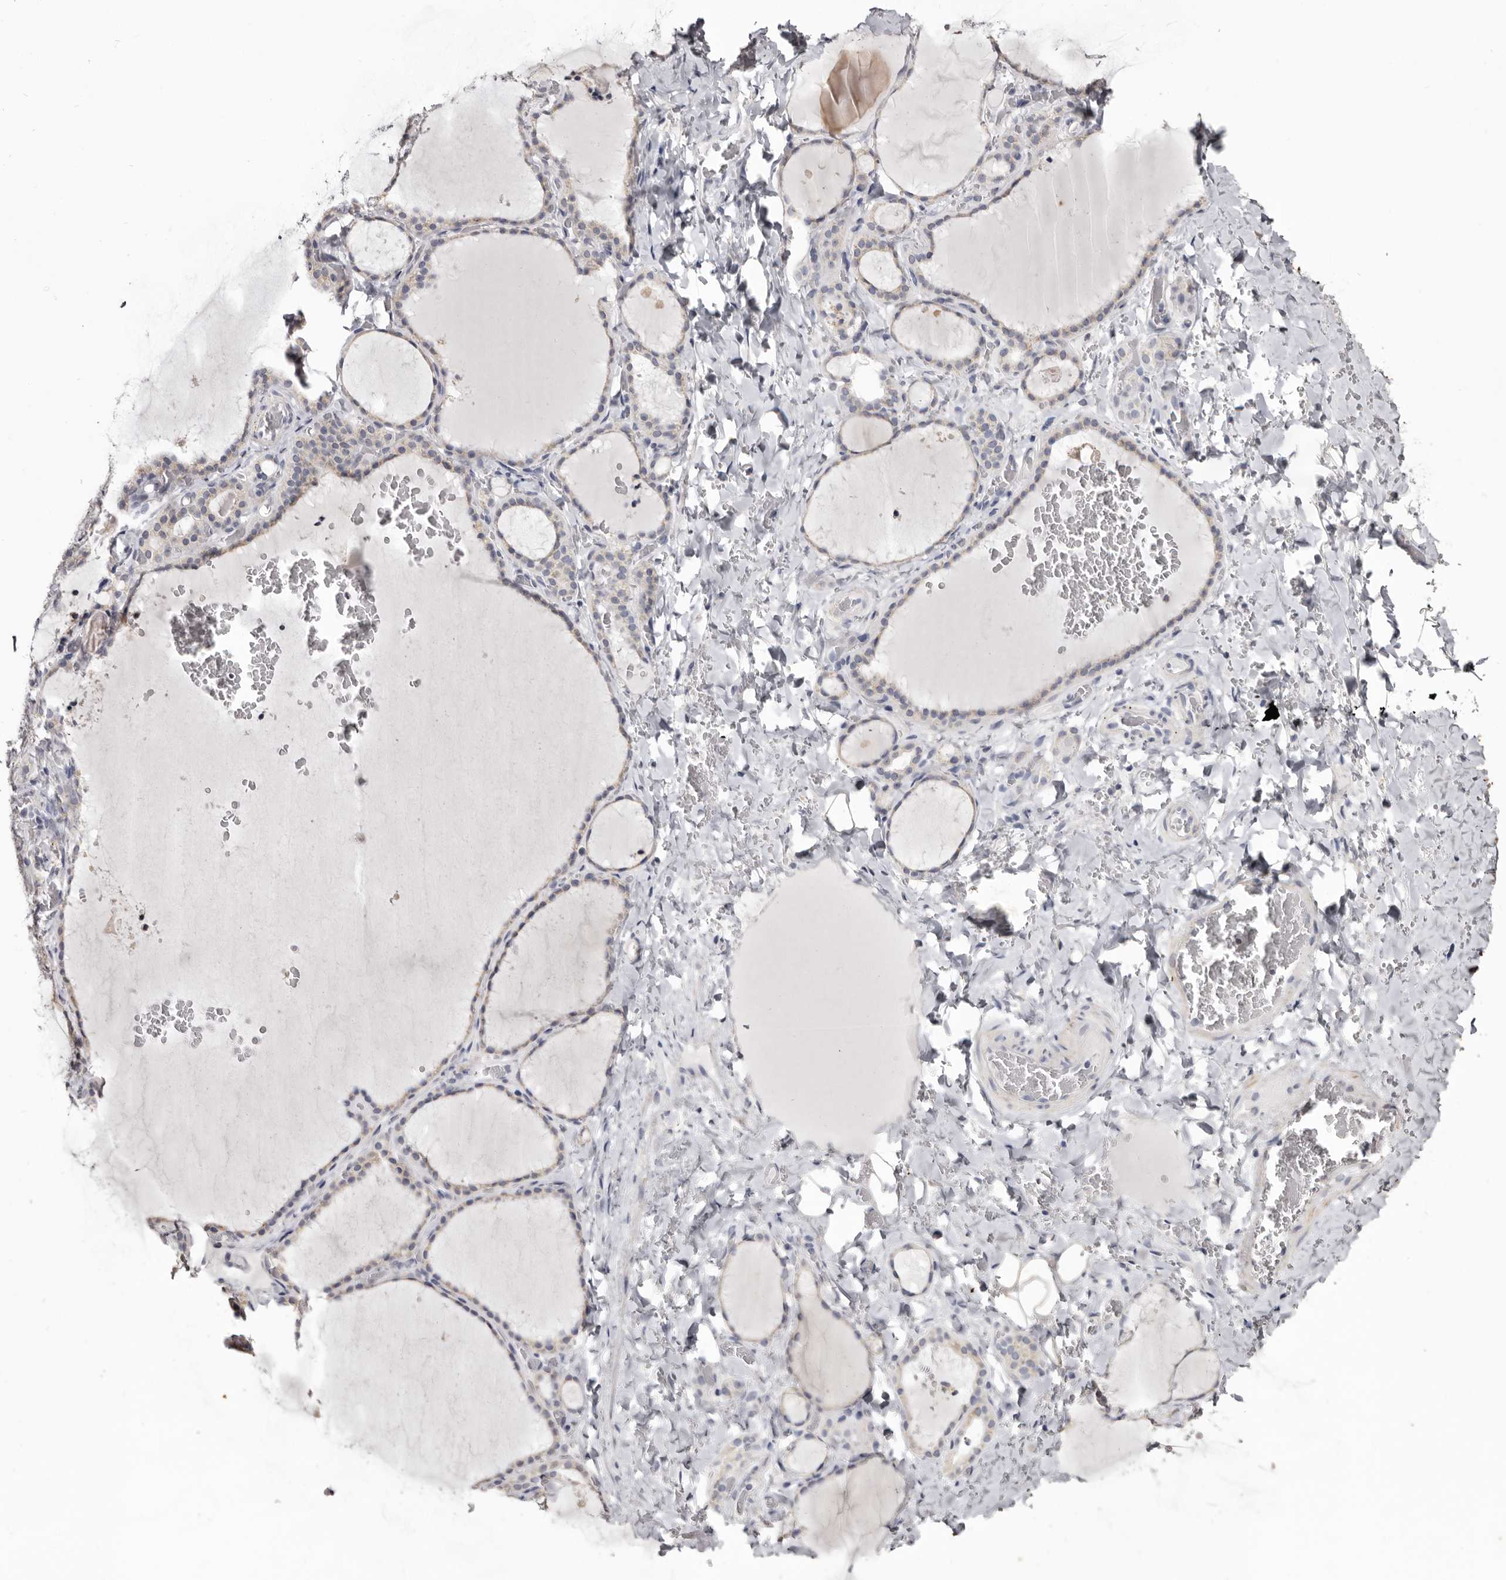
{"staining": {"intensity": "negative", "quantity": "none", "location": "none"}, "tissue": "thyroid gland", "cell_type": "Glandular cells", "image_type": "normal", "snomed": [{"axis": "morphology", "description": "Normal tissue, NOS"}, {"axis": "topography", "description": "Thyroid gland"}], "caption": "Glandular cells show no significant protein positivity in benign thyroid gland. (DAB IHC visualized using brightfield microscopy, high magnification).", "gene": "CASQ1", "patient": {"sex": "female", "age": 22}}